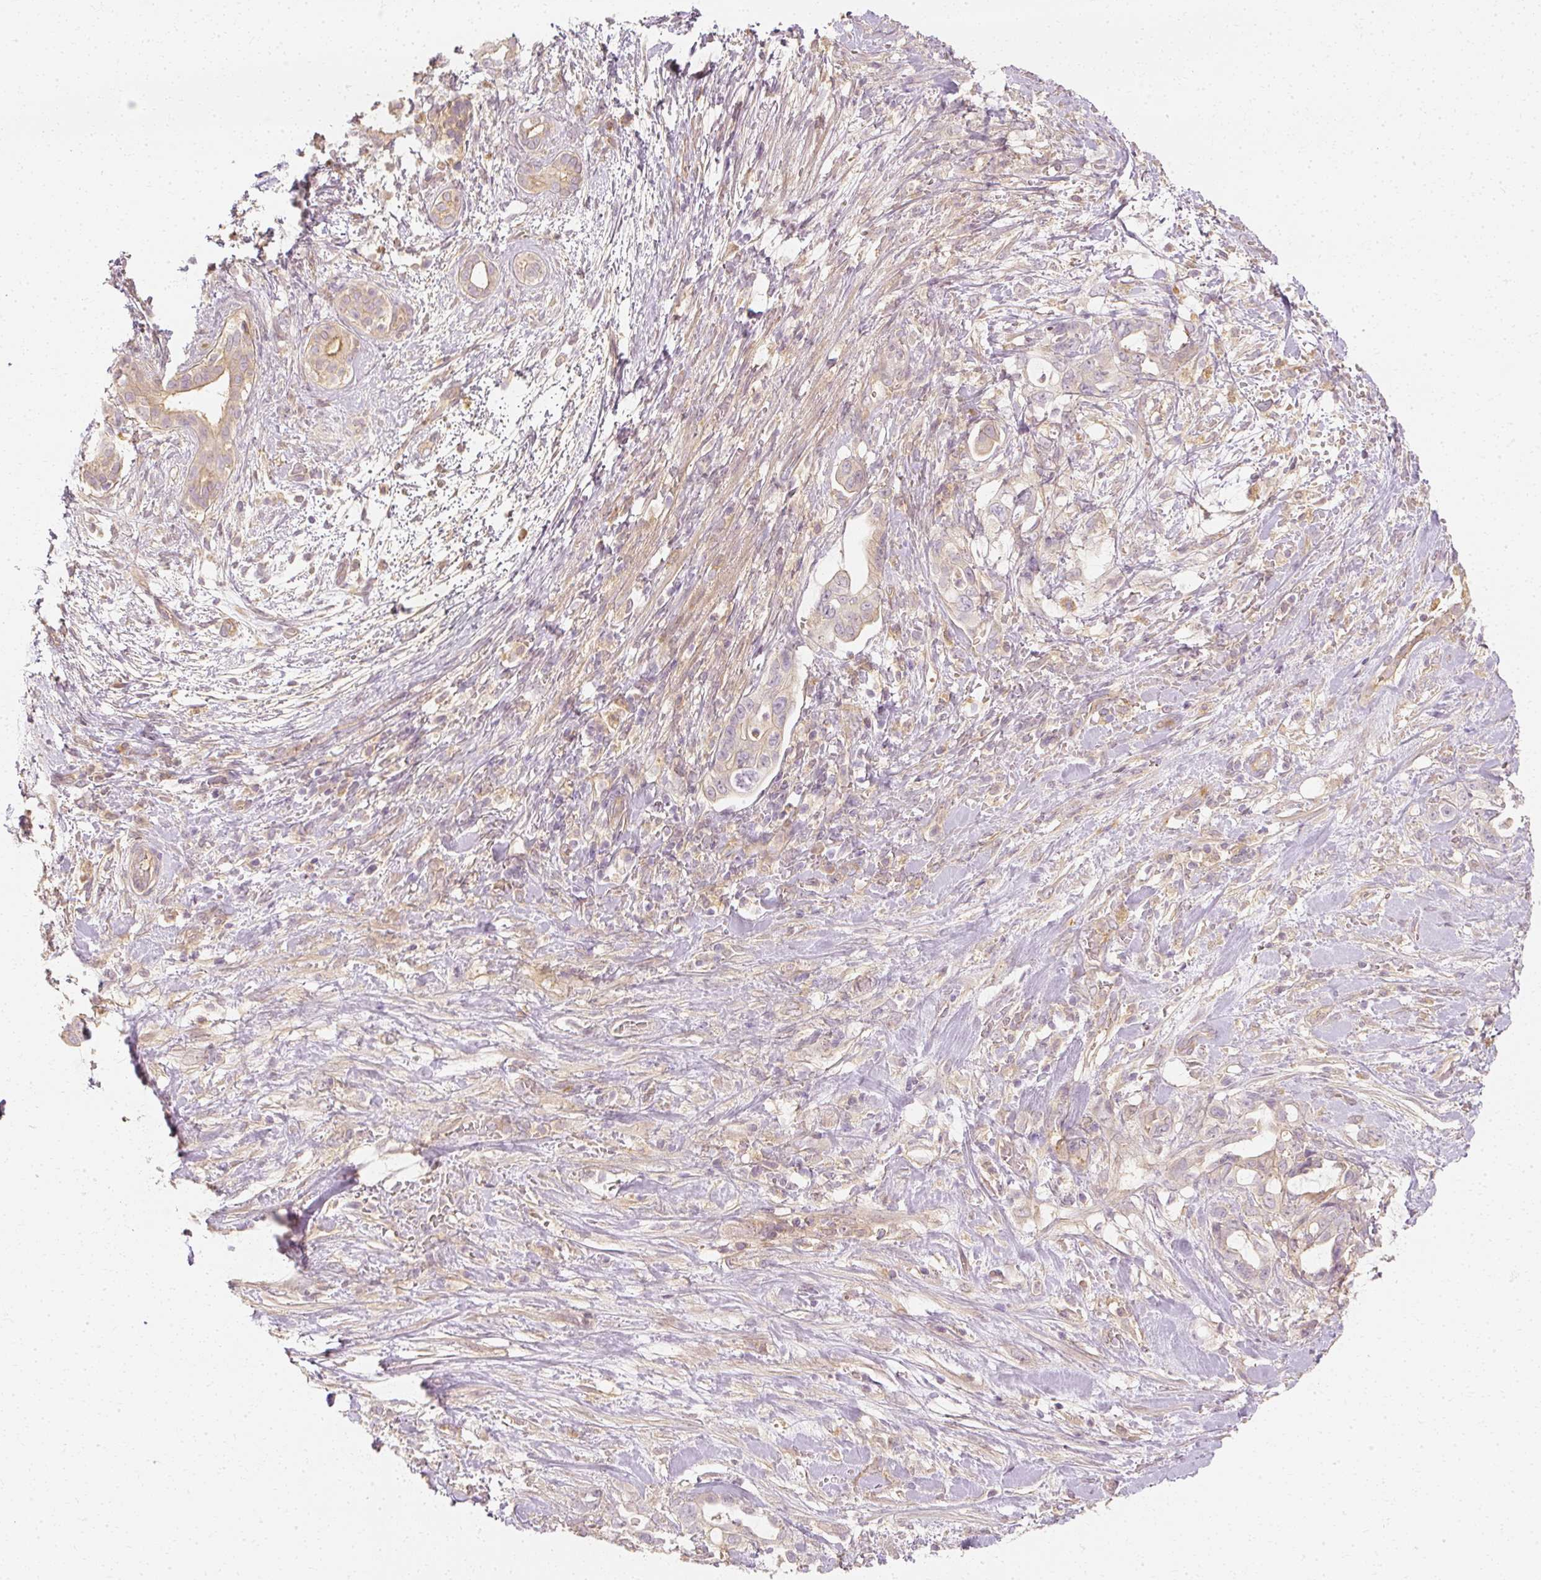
{"staining": {"intensity": "moderate", "quantity": "<25%", "location": "cytoplasmic/membranous"}, "tissue": "pancreatic cancer", "cell_type": "Tumor cells", "image_type": "cancer", "snomed": [{"axis": "morphology", "description": "Adenocarcinoma, NOS"}, {"axis": "topography", "description": "Pancreas"}], "caption": "DAB immunohistochemical staining of human adenocarcinoma (pancreatic) reveals moderate cytoplasmic/membranous protein staining in about <25% of tumor cells.", "gene": "GNAQ", "patient": {"sex": "female", "age": 61}}